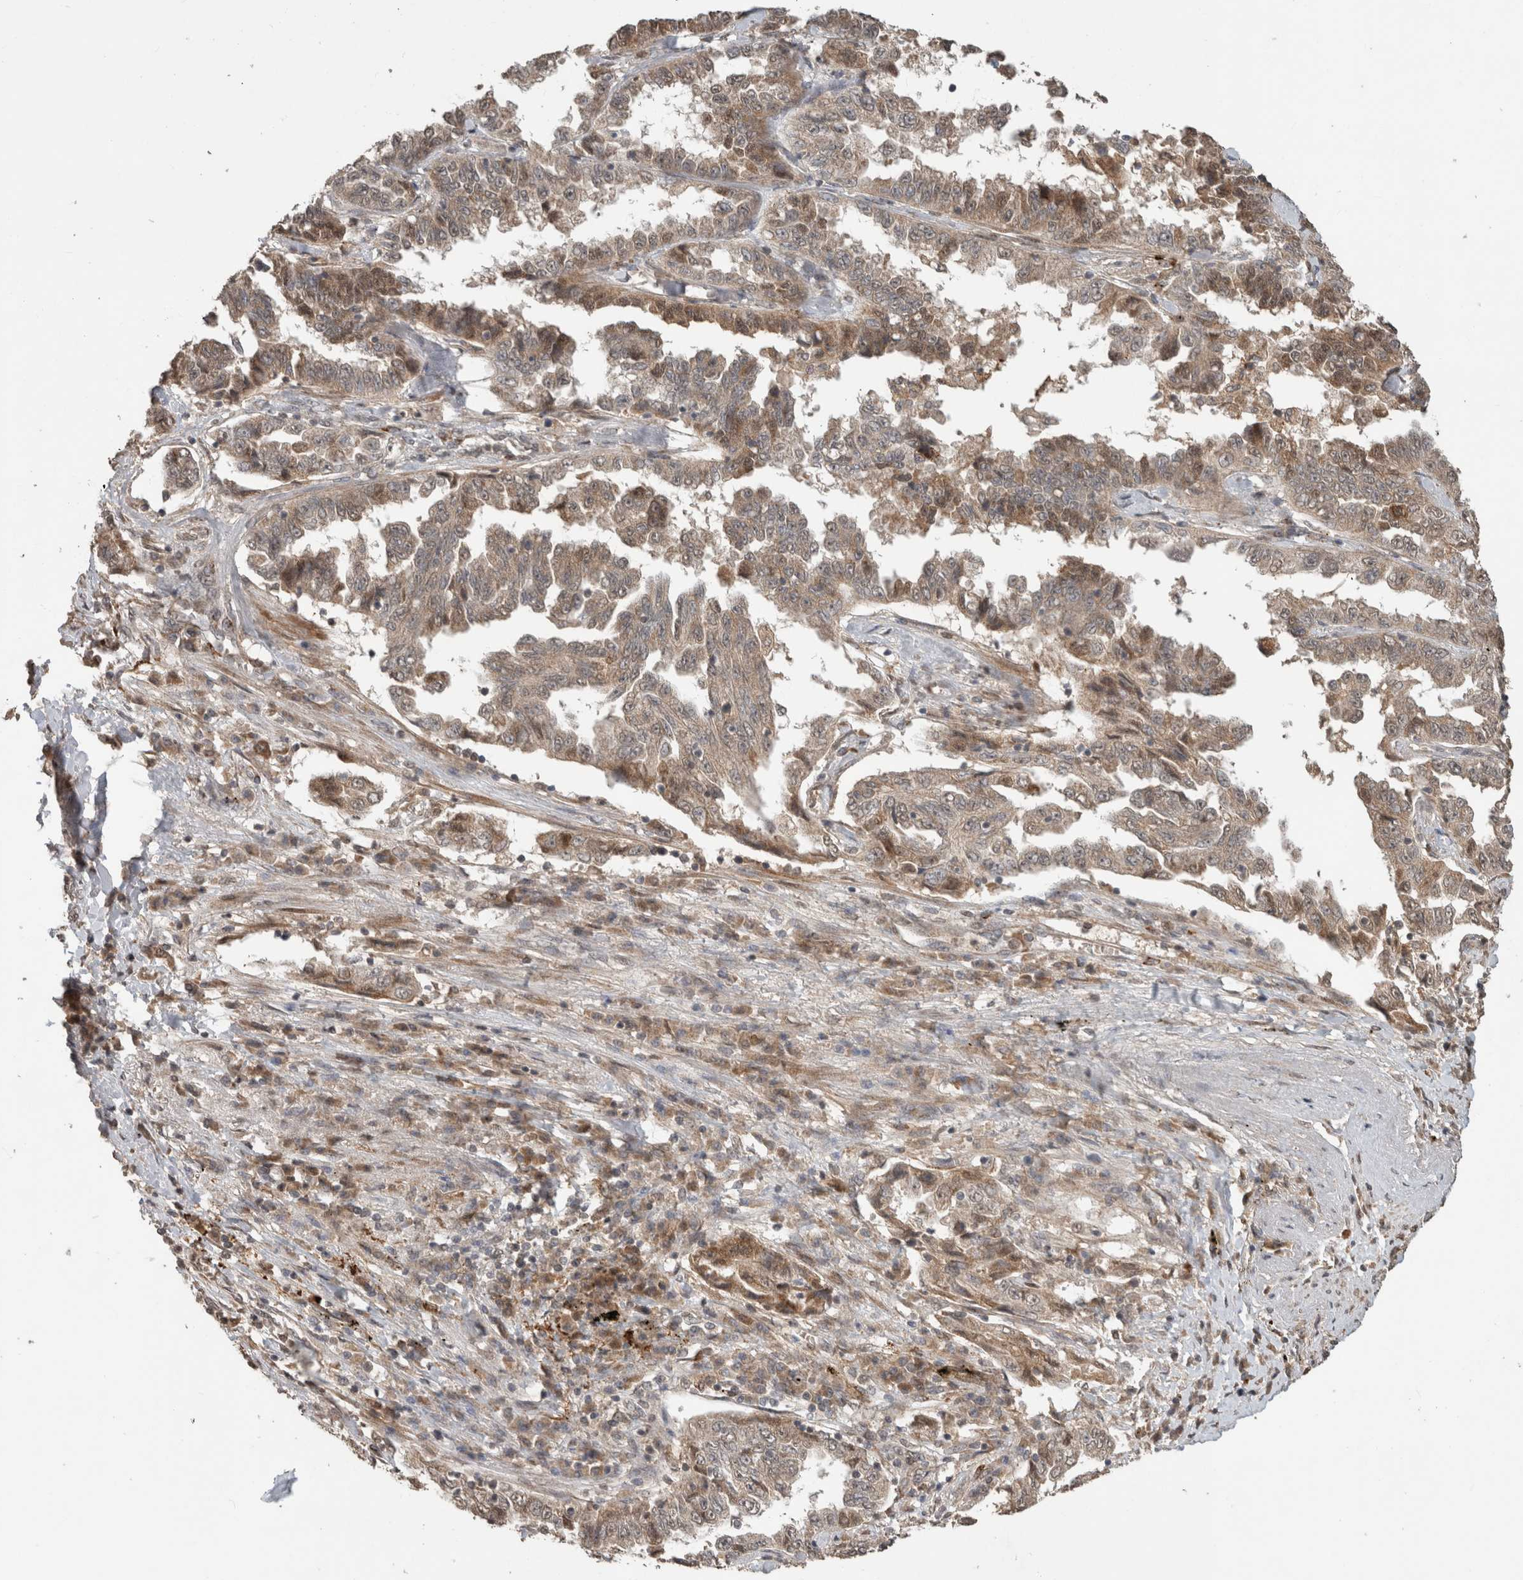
{"staining": {"intensity": "weak", "quantity": ">75%", "location": "cytoplasmic/membranous"}, "tissue": "lung cancer", "cell_type": "Tumor cells", "image_type": "cancer", "snomed": [{"axis": "morphology", "description": "Adenocarcinoma, NOS"}, {"axis": "topography", "description": "Lung"}], "caption": "This is an image of immunohistochemistry (IHC) staining of lung adenocarcinoma, which shows weak expression in the cytoplasmic/membranous of tumor cells.", "gene": "FAM3A", "patient": {"sex": "female", "age": 51}}